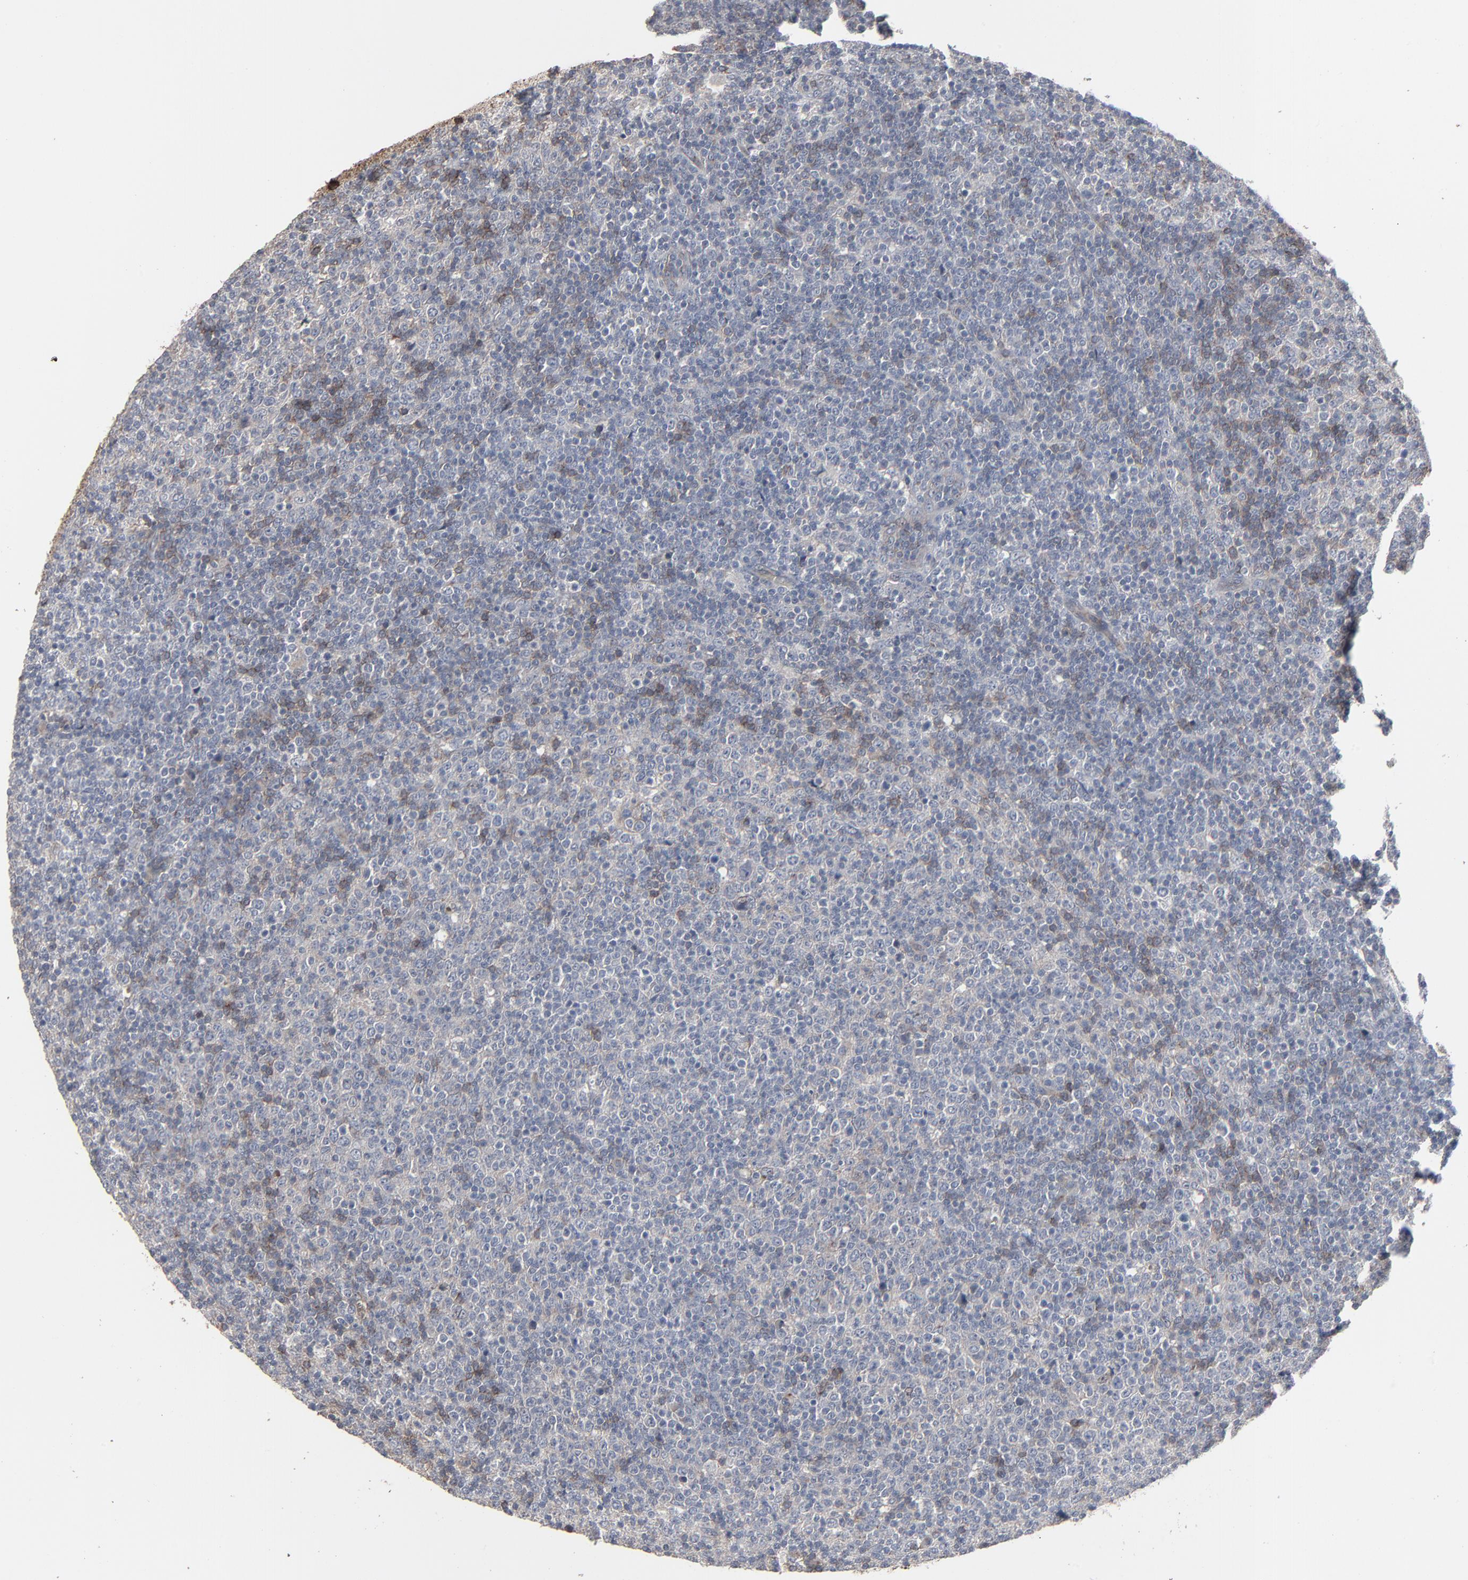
{"staining": {"intensity": "weak", "quantity": "<25%", "location": "cytoplasmic/membranous"}, "tissue": "lymphoma", "cell_type": "Tumor cells", "image_type": "cancer", "snomed": [{"axis": "morphology", "description": "Malignant lymphoma, non-Hodgkin's type, Low grade"}, {"axis": "topography", "description": "Lymph node"}], "caption": "Tumor cells are negative for brown protein staining in lymphoma.", "gene": "JAM3", "patient": {"sex": "male", "age": 70}}